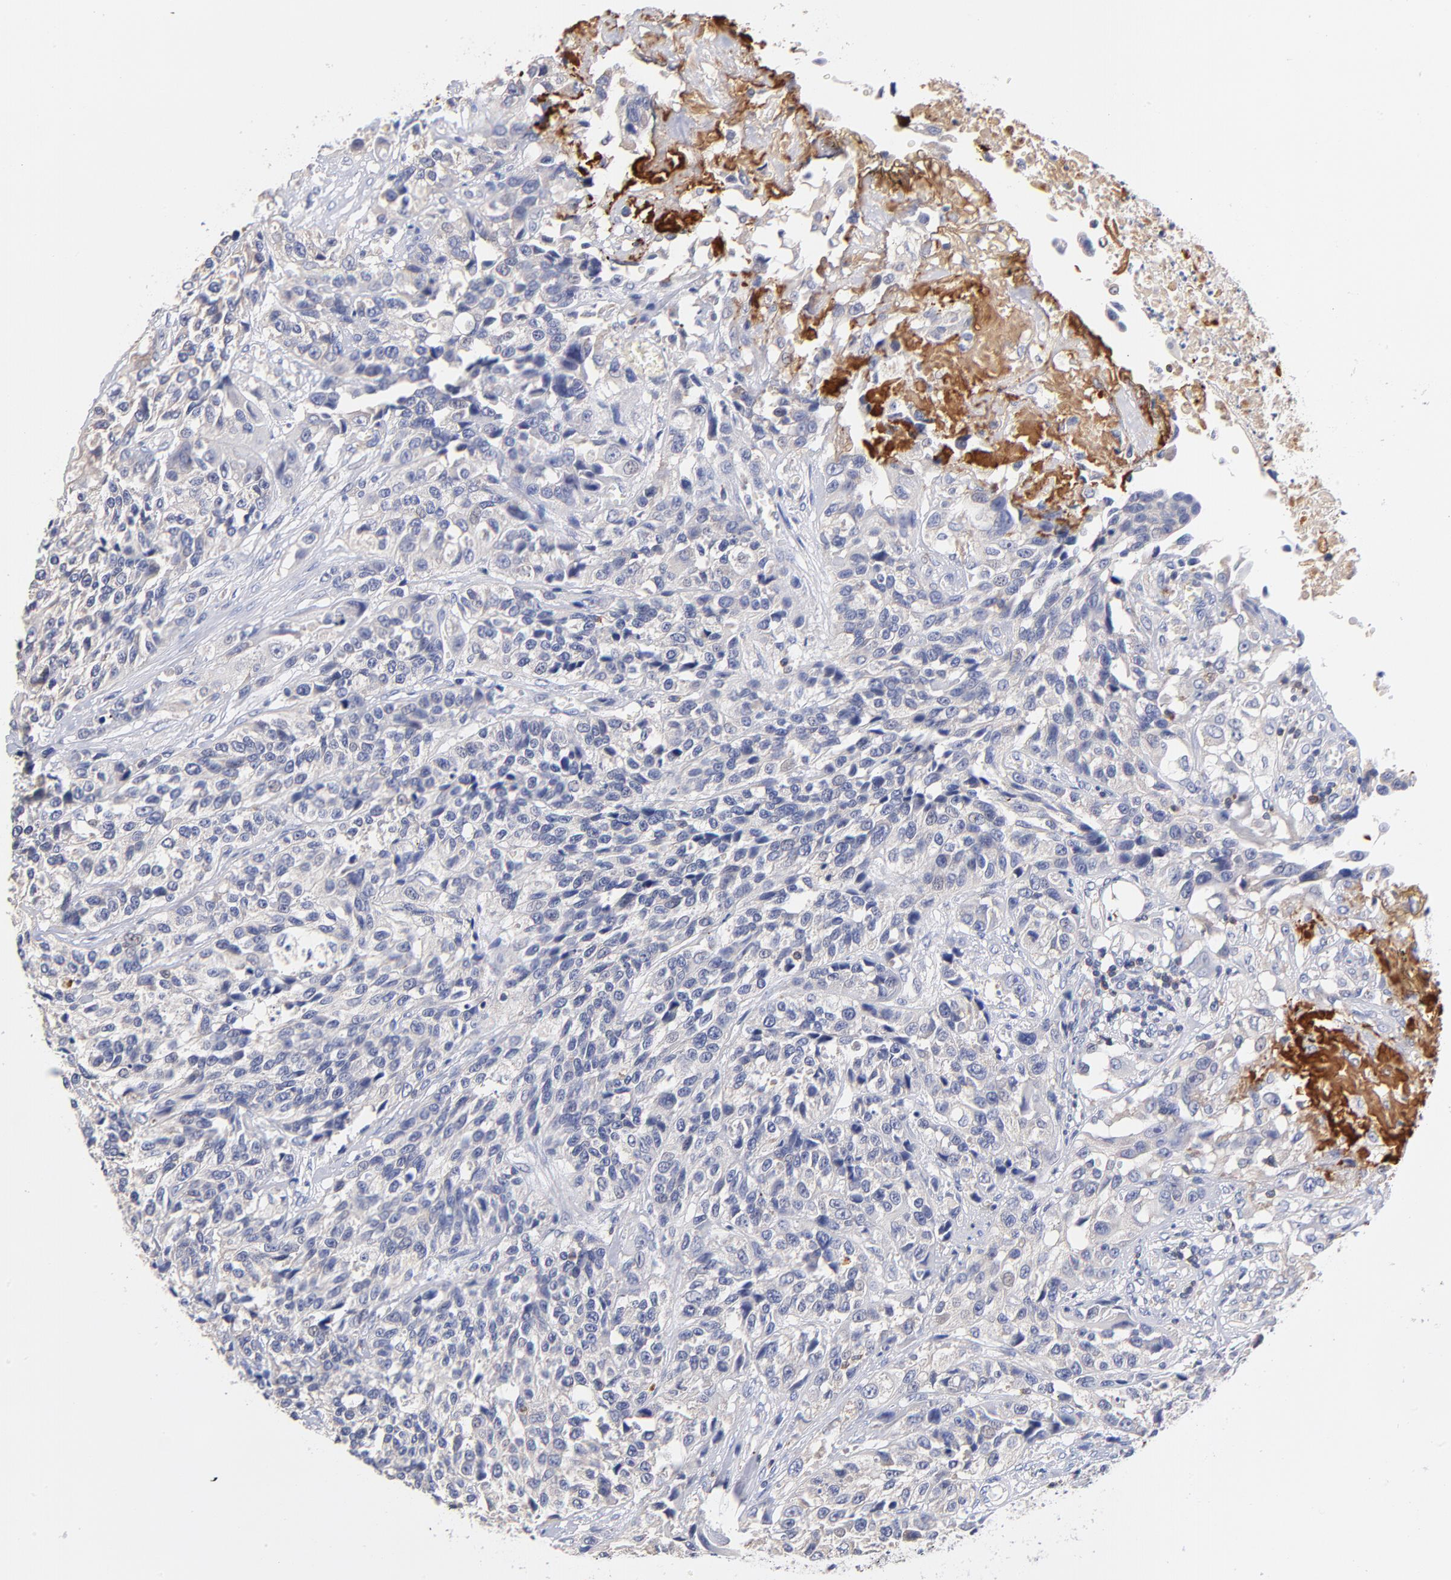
{"staining": {"intensity": "negative", "quantity": "none", "location": "none"}, "tissue": "urothelial cancer", "cell_type": "Tumor cells", "image_type": "cancer", "snomed": [{"axis": "morphology", "description": "Urothelial carcinoma, High grade"}, {"axis": "topography", "description": "Urinary bladder"}], "caption": "This is a photomicrograph of immunohistochemistry staining of urothelial carcinoma (high-grade), which shows no staining in tumor cells. (DAB (3,3'-diaminobenzidine) IHC visualized using brightfield microscopy, high magnification).", "gene": "KREMEN2", "patient": {"sex": "female", "age": 81}}